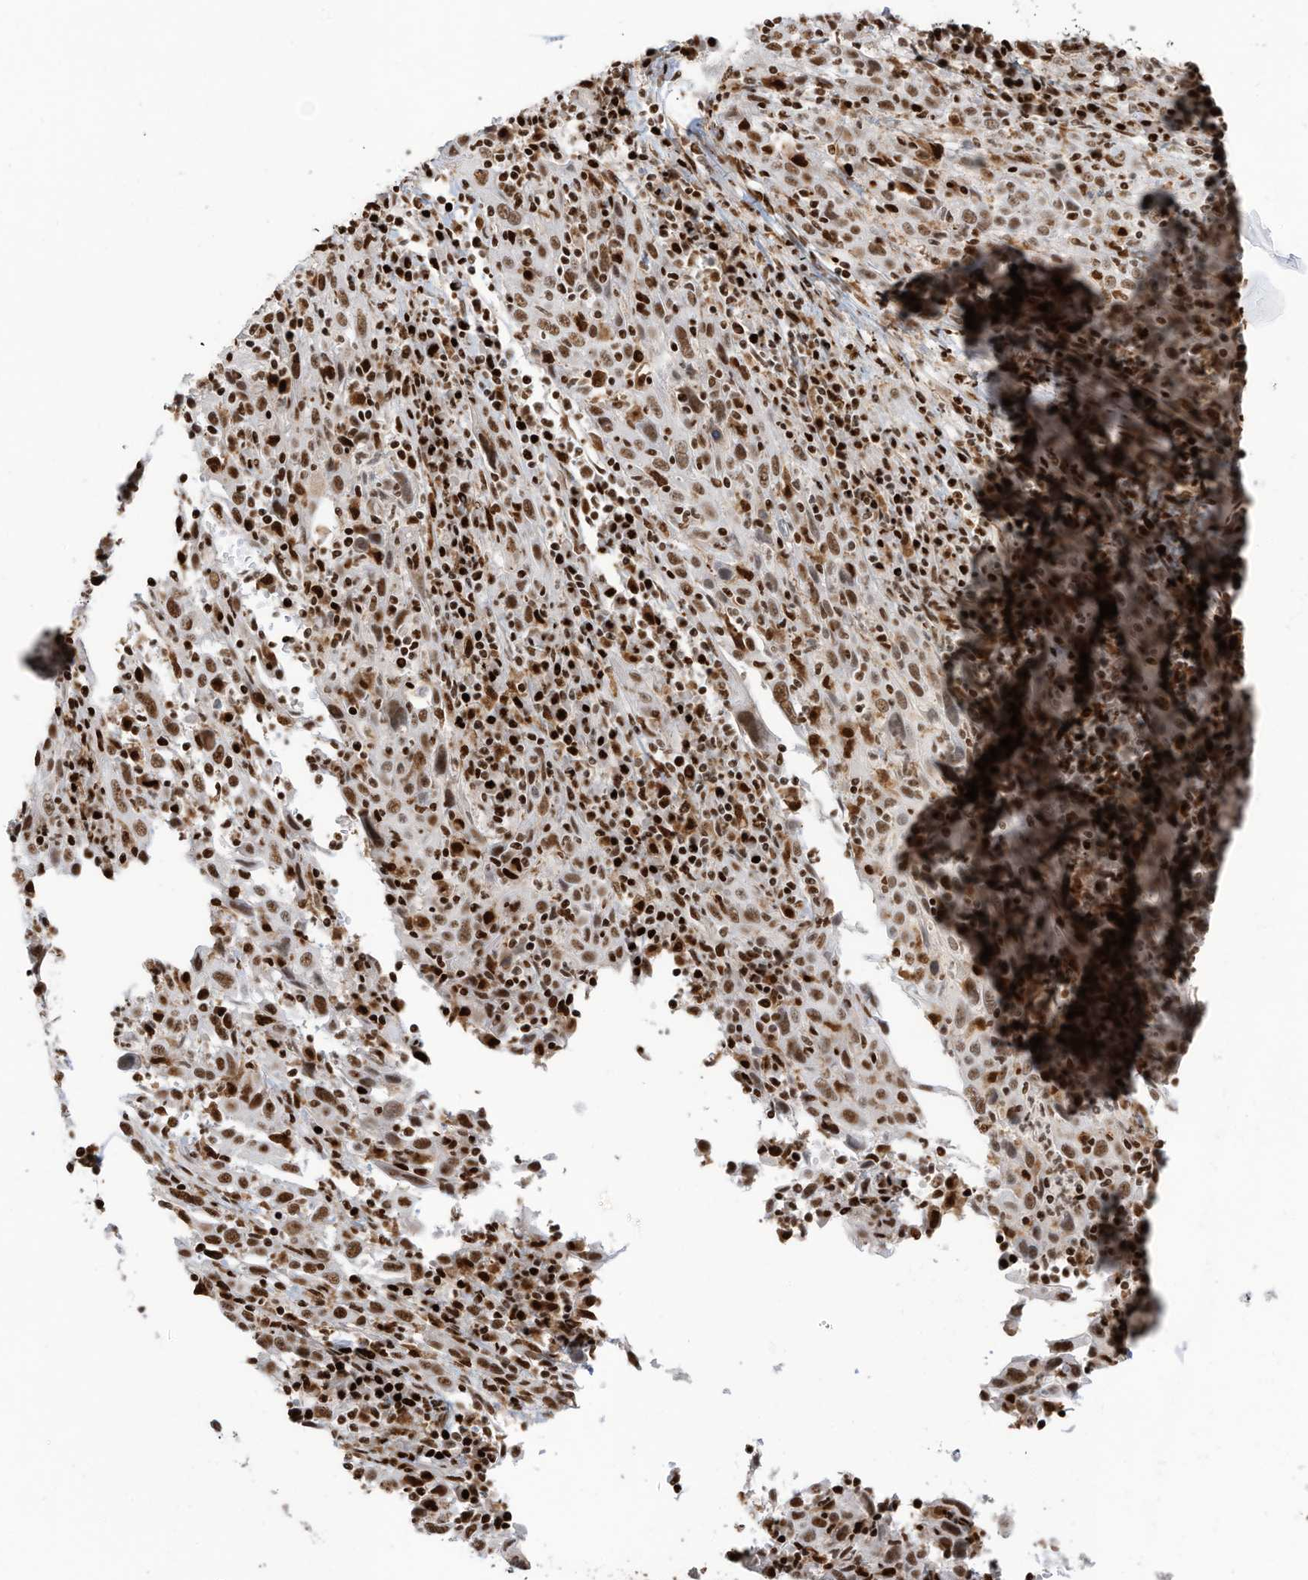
{"staining": {"intensity": "moderate", "quantity": ">75%", "location": "nuclear"}, "tissue": "cervical cancer", "cell_type": "Tumor cells", "image_type": "cancer", "snomed": [{"axis": "morphology", "description": "Squamous cell carcinoma, NOS"}, {"axis": "topography", "description": "Cervix"}], "caption": "Cervical cancer (squamous cell carcinoma) tissue reveals moderate nuclear positivity in approximately >75% of tumor cells (DAB (3,3'-diaminobenzidine) IHC with brightfield microscopy, high magnification).", "gene": "SAMD15", "patient": {"sex": "female", "age": 46}}